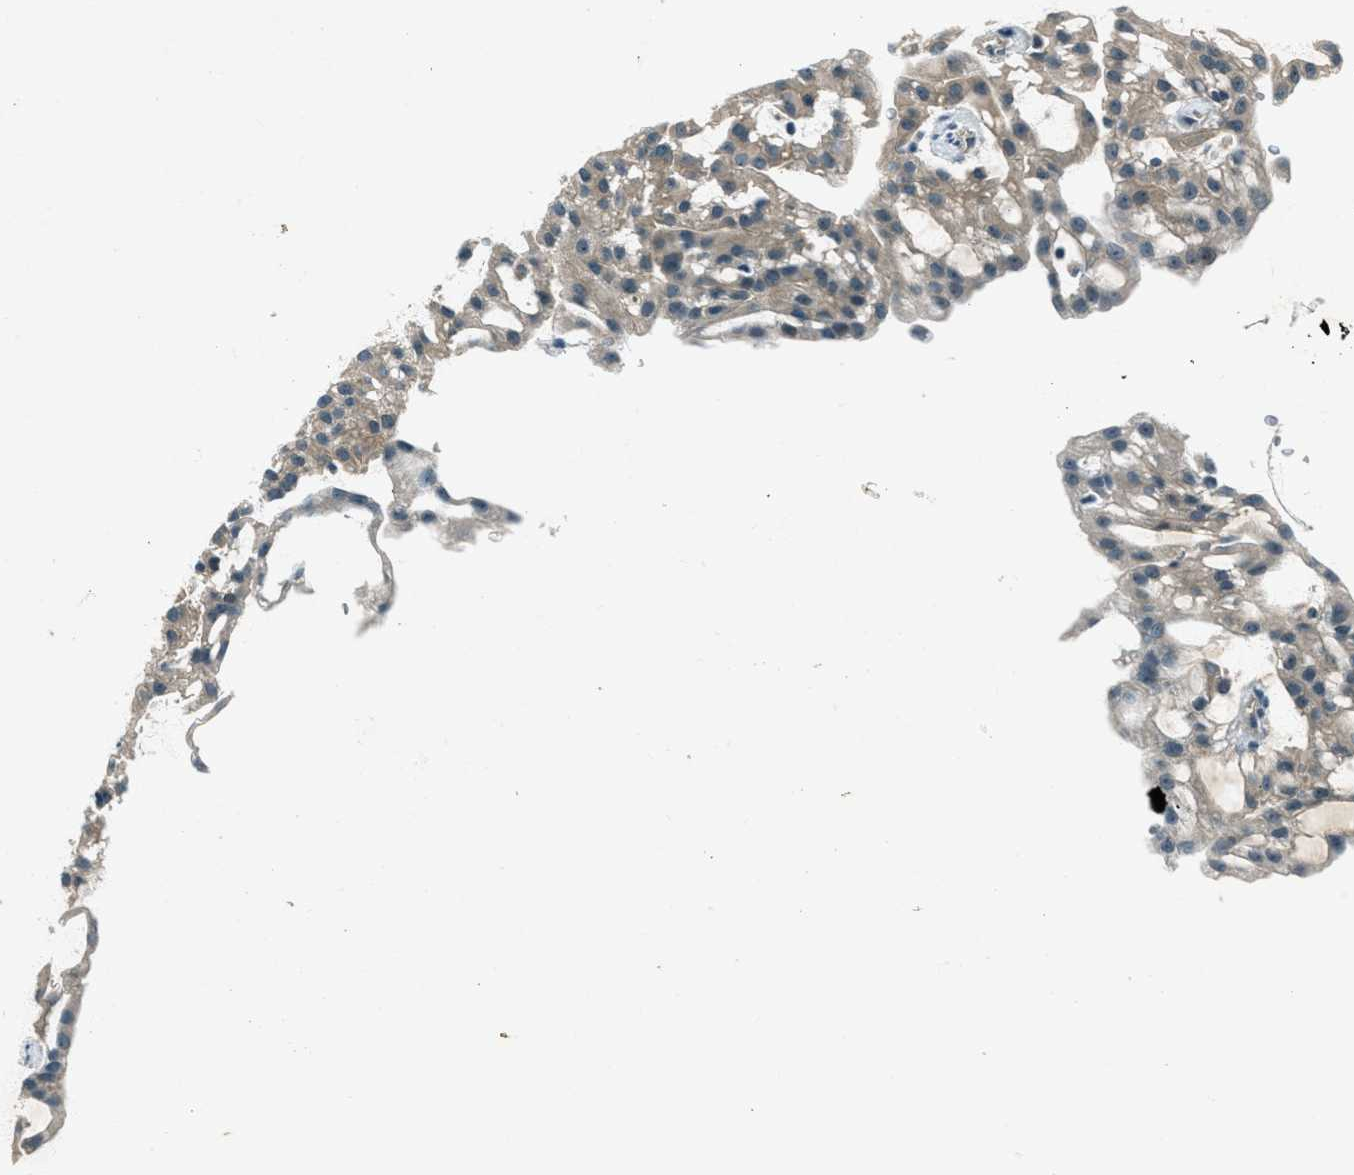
{"staining": {"intensity": "weak", "quantity": "25%-75%", "location": "cytoplasmic/membranous"}, "tissue": "renal cancer", "cell_type": "Tumor cells", "image_type": "cancer", "snomed": [{"axis": "morphology", "description": "Adenocarcinoma, NOS"}, {"axis": "topography", "description": "Kidney"}], "caption": "Protein expression analysis of human renal adenocarcinoma reveals weak cytoplasmic/membranous positivity in about 25%-75% of tumor cells.", "gene": "STK11", "patient": {"sex": "male", "age": 63}}